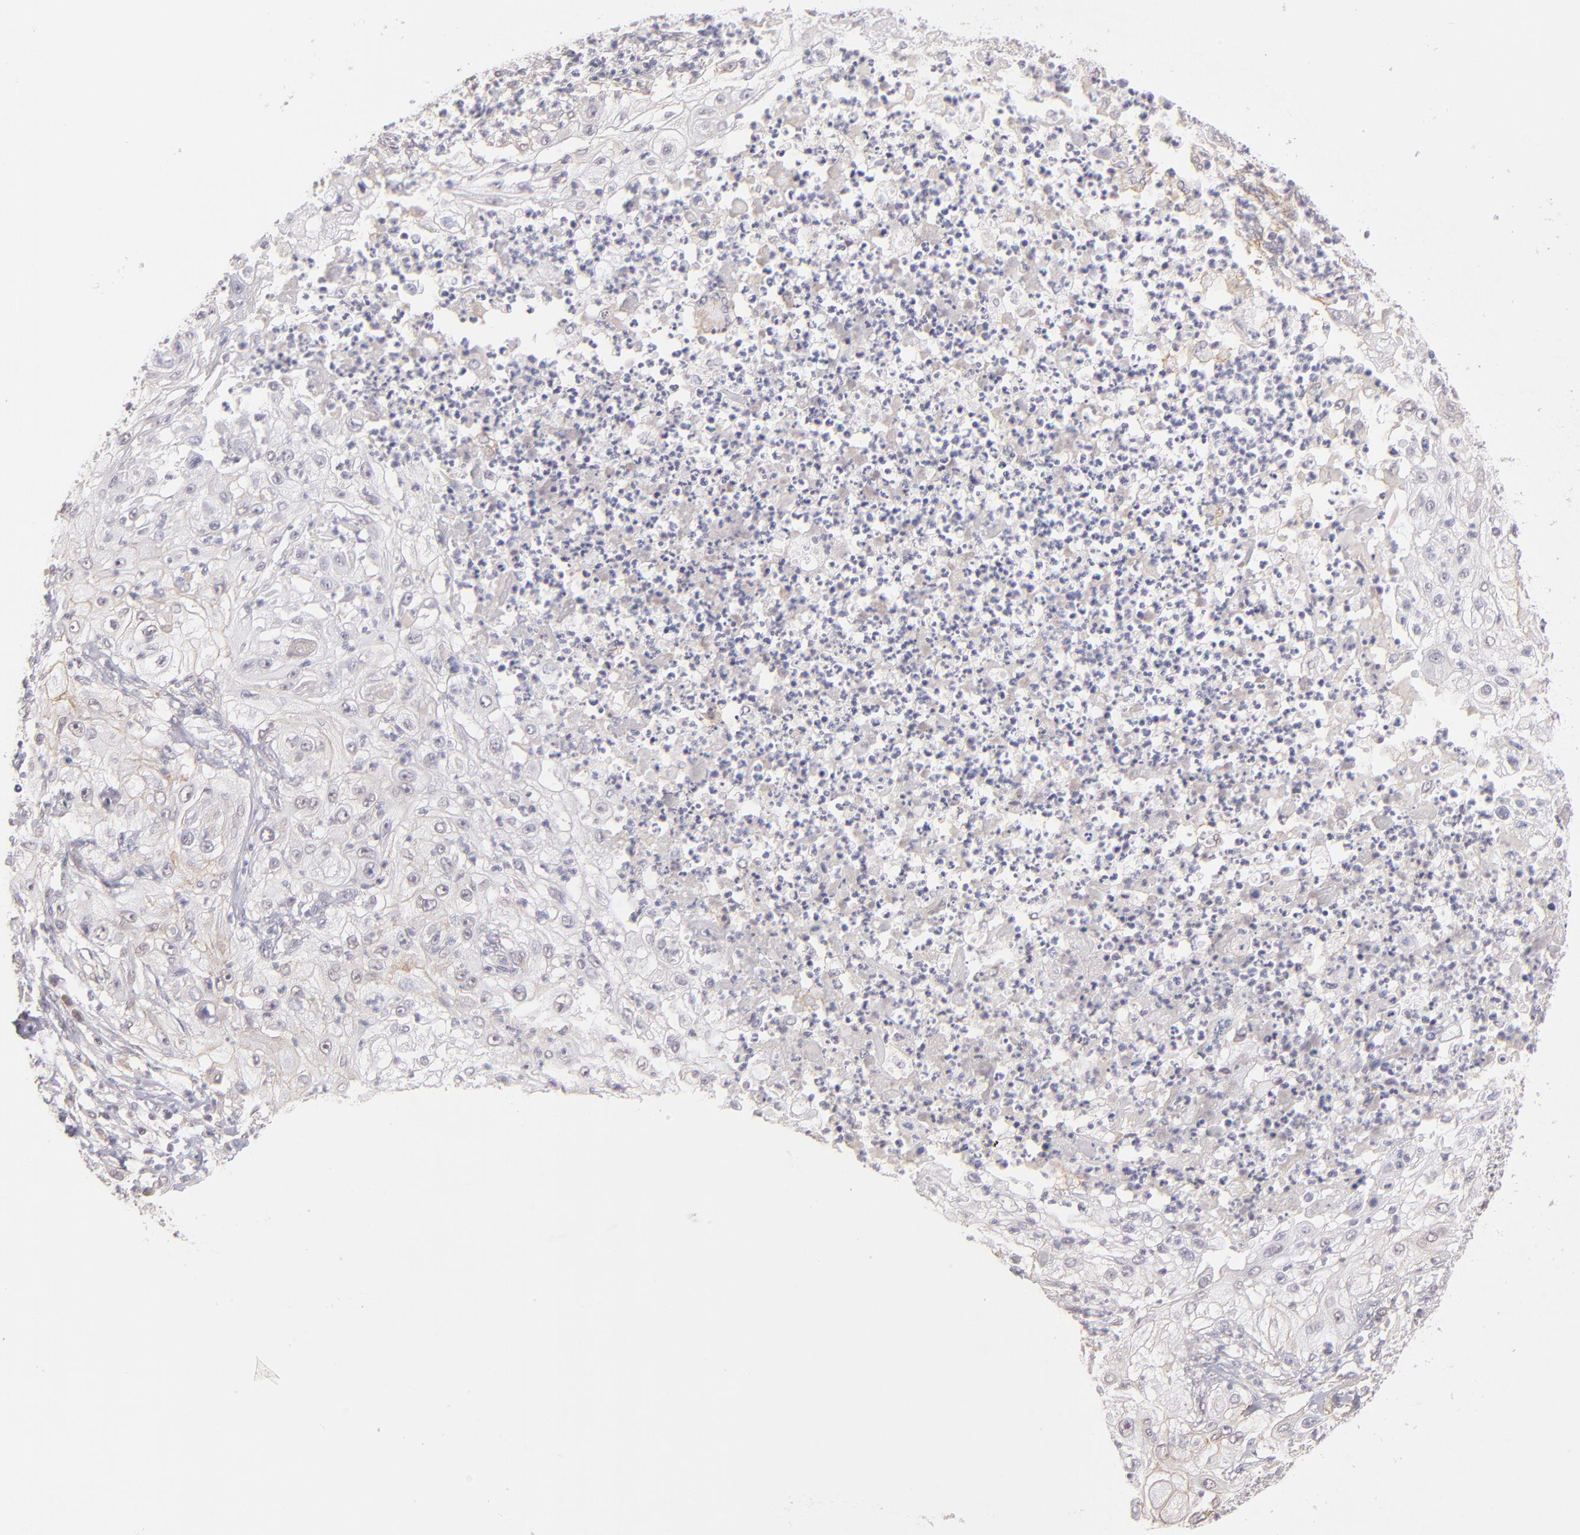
{"staining": {"intensity": "negative", "quantity": "none", "location": "none"}, "tissue": "lung cancer", "cell_type": "Tumor cells", "image_type": "cancer", "snomed": [{"axis": "morphology", "description": "Inflammation, NOS"}, {"axis": "morphology", "description": "Squamous cell carcinoma, NOS"}, {"axis": "topography", "description": "Lymph node"}, {"axis": "topography", "description": "Soft tissue"}, {"axis": "topography", "description": "Lung"}], "caption": "There is no significant expression in tumor cells of squamous cell carcinoma (lung).", "gene": "THBD", "patient": {"sex": "male", "age": 66}}